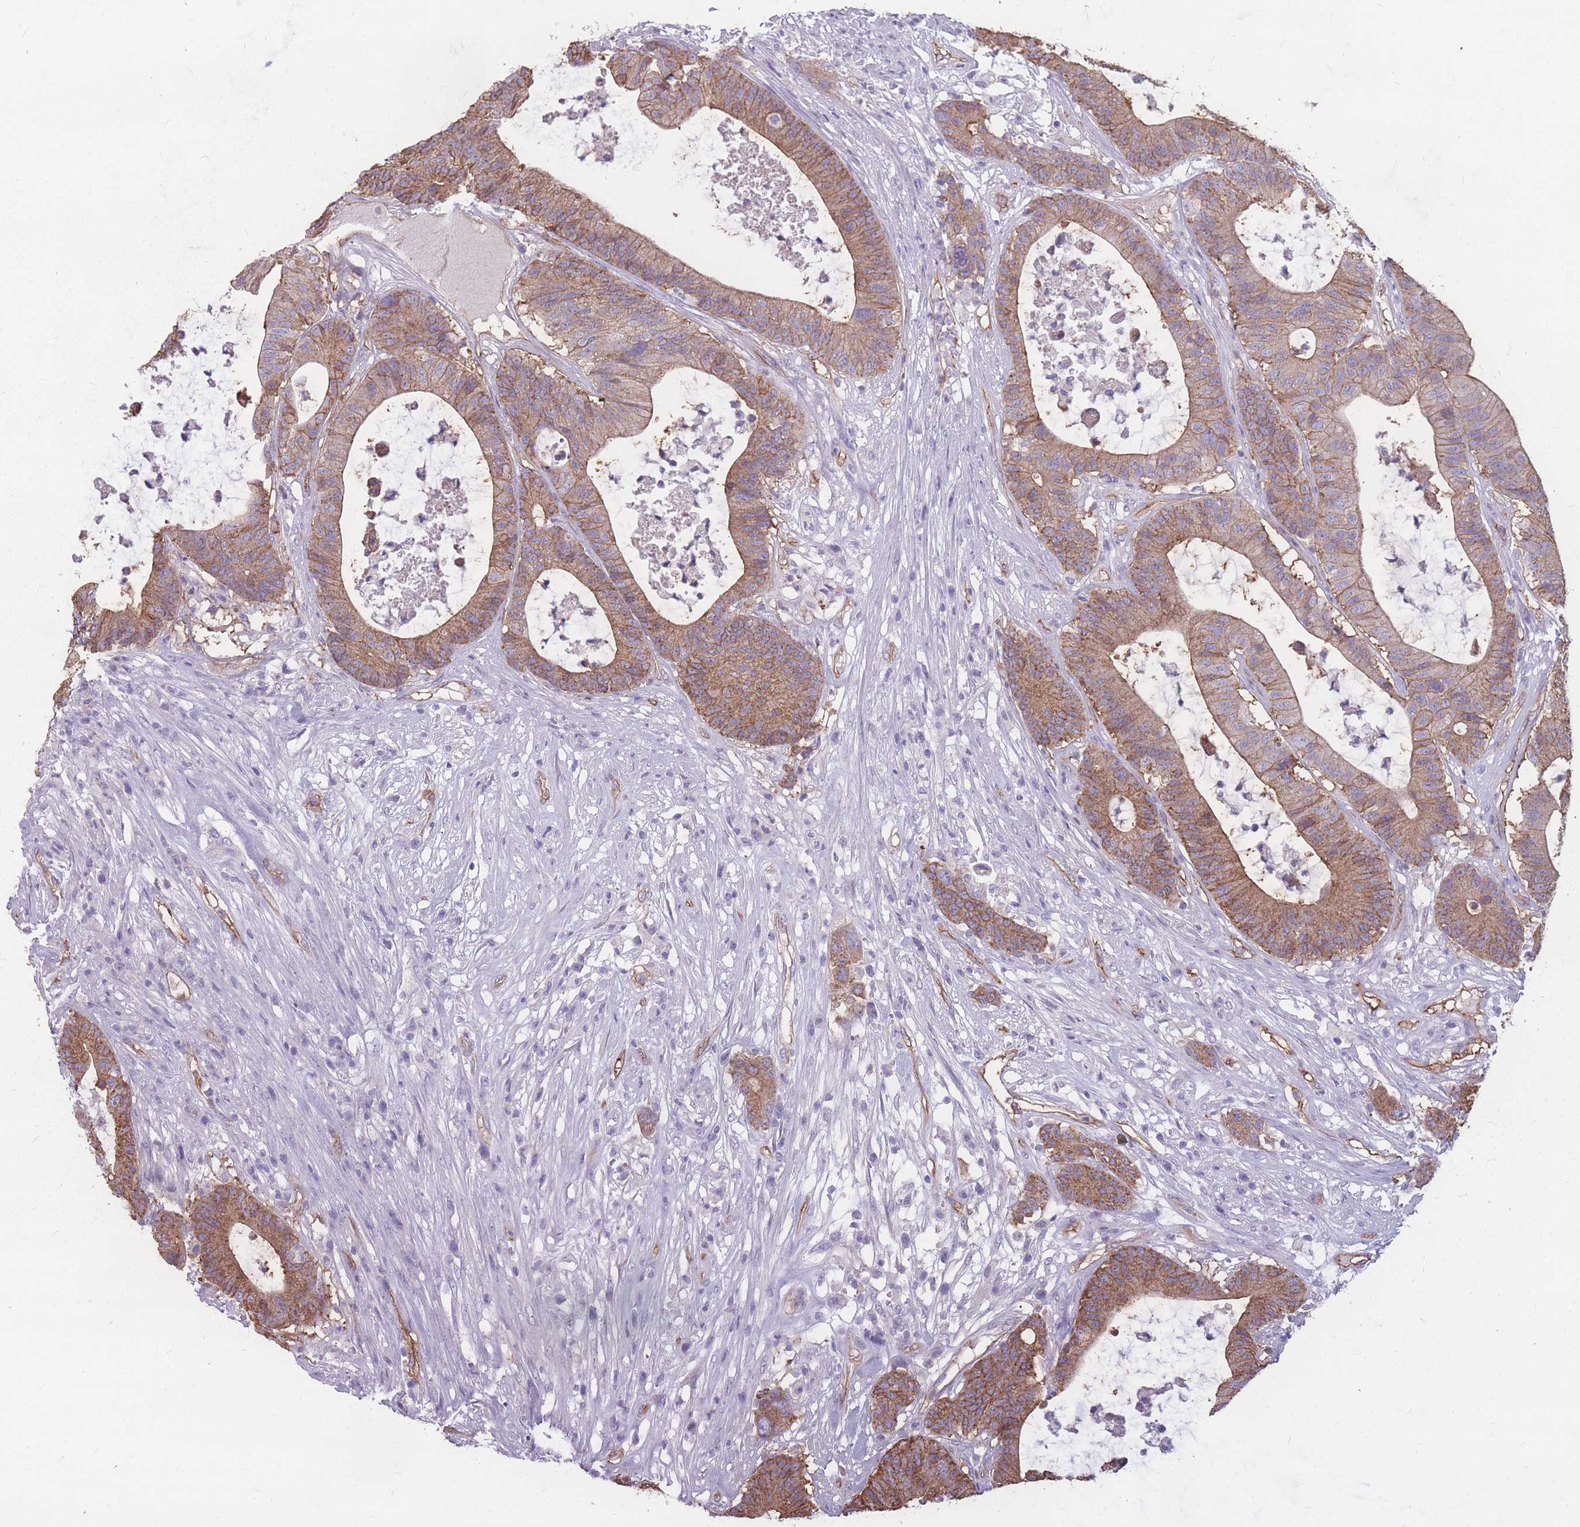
{"staining": {"intensity": "moderate", "quantity": ">75%", "location": "cytoplasmic/membranous"}, "tissue": "colorectal cancer", "cell_type": "Tumor cells", "image_type": "cancer", "snomed": [{"axis": "morphology", "description": "Adenocarcinoma, NOS"}, {"axis": "topography", "description": "Colon"}], "caption": "Brown immunohistochemical staining in human colorectal cancer (adenocarcinoma) displays moderate cytoplasmic/membranous expression in about >75% of tumor cells.", "gene": "GNA11", "patient": {"sex": "female", "age": 84}}